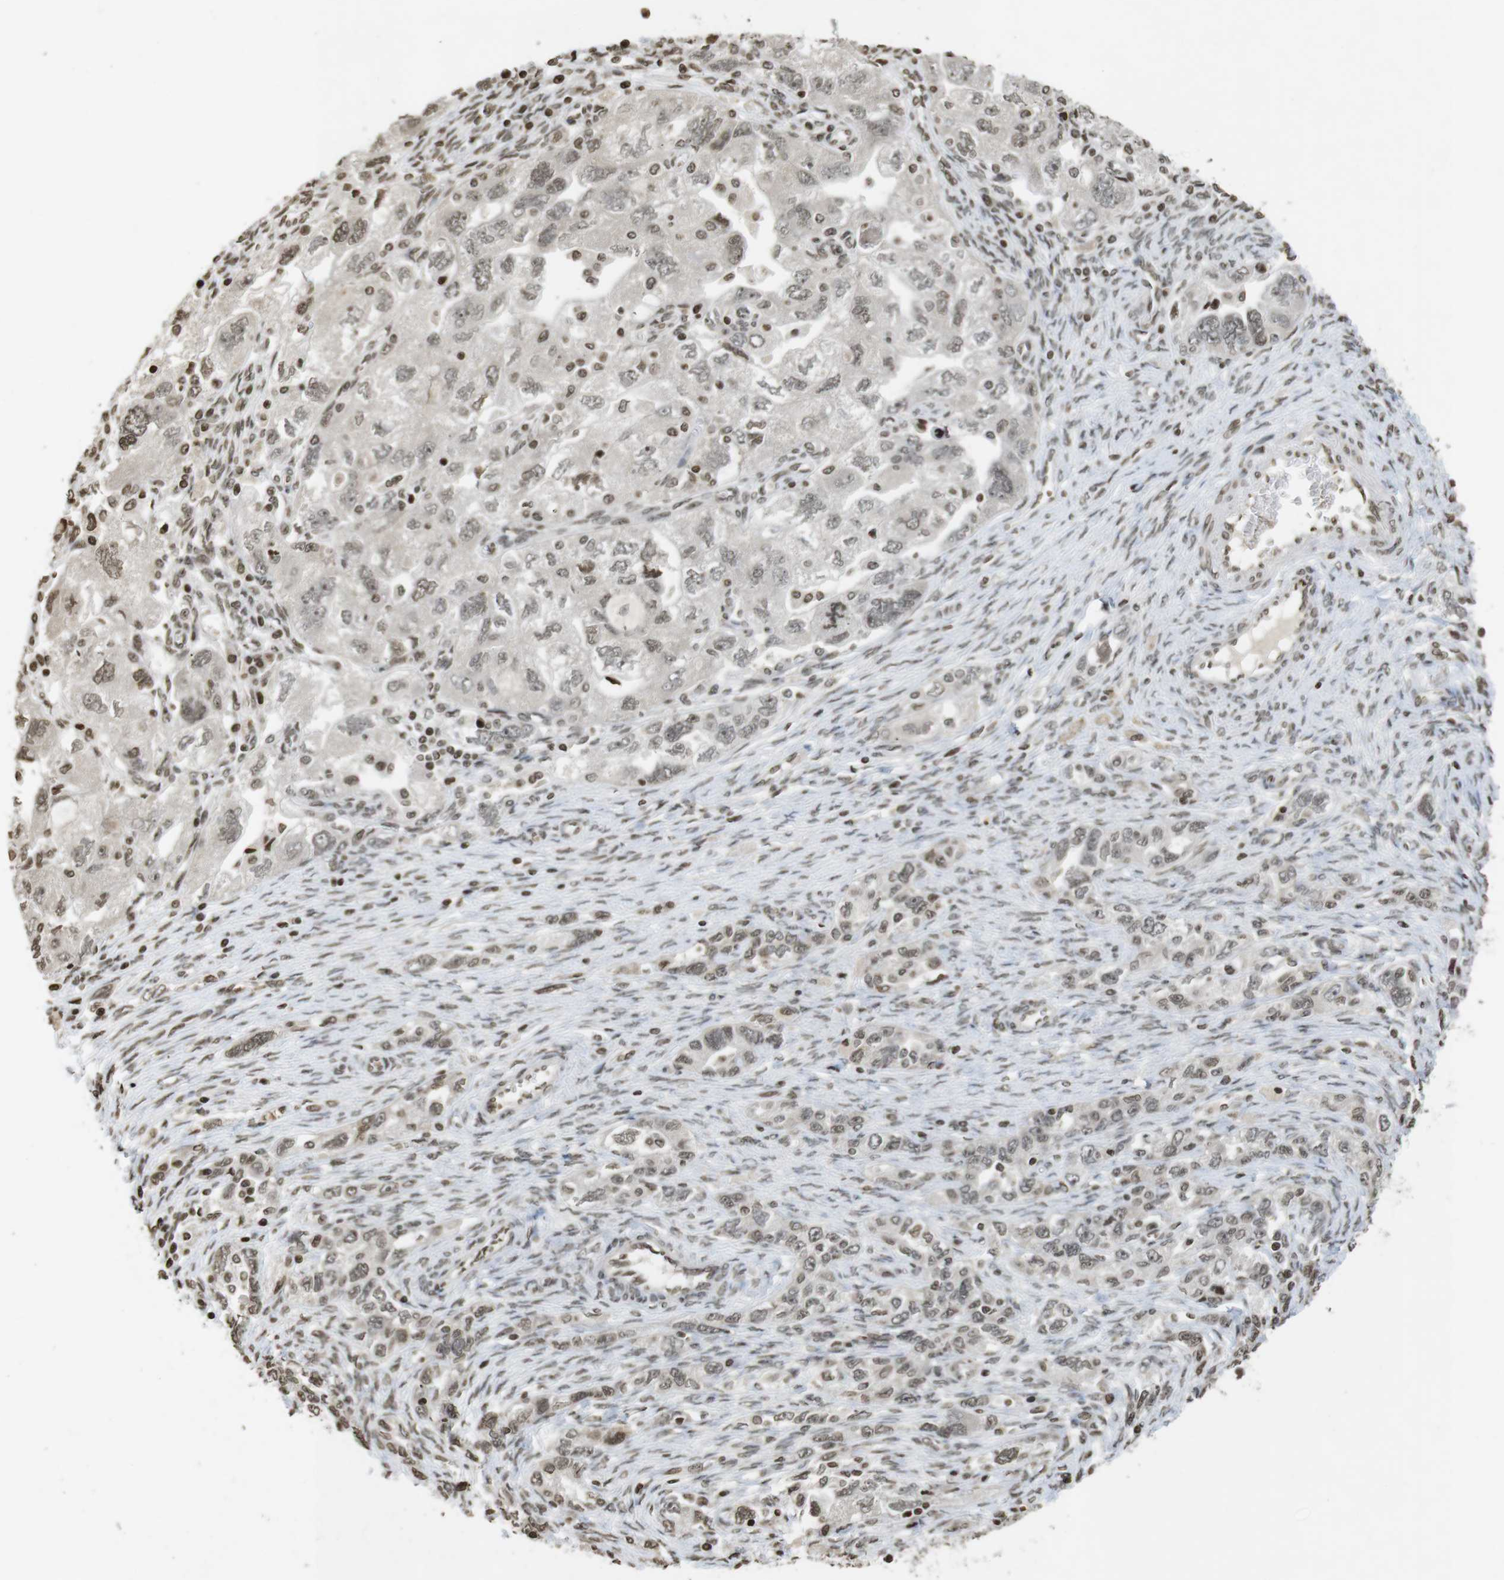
{"staining": {"intensity": "weak", "quantity": "25%-75%", "location": "nuclear"}, "tissue": "ovarian cancer", "cell_type": "Tumor cells", "image_type": "cancer", "snomed": [{"axis": "morphology", "description": "Carcinoma, NOS"}, {"axis": "morphology", "description": "Cystadenocarcinoma, serous, NOS"}, {"axis": "topography", "description": "Ovary"}], "caption": "Immunohistochemical staining of human carcinoma (ovarian) shows low levels of weak nuclear protein expression in approximately 25%-75% of tumor cells.", "gene": "FOXA3", "patient": {"sex": "female", "age": 69}}